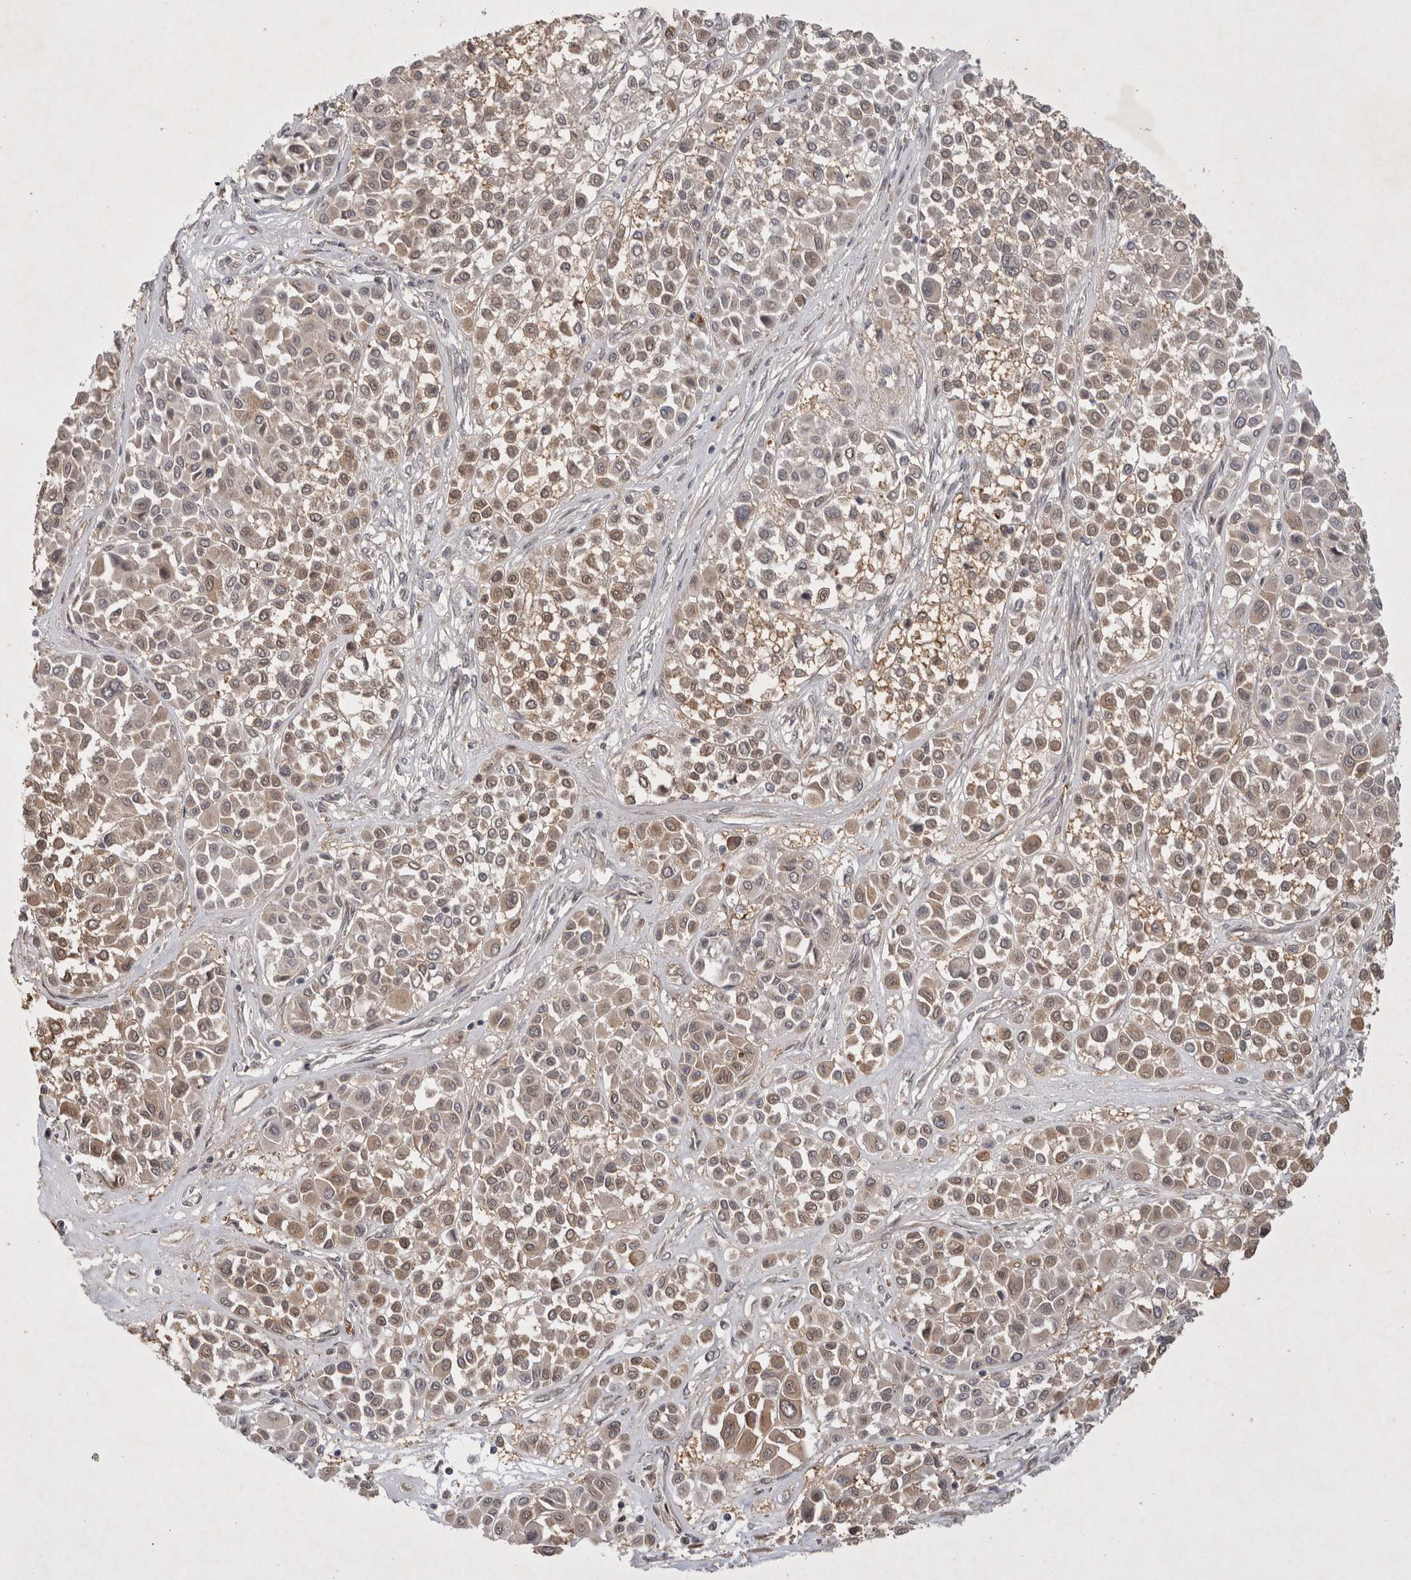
{"staining": {"intensity": "weak", "quantity": "25%-75%", "location": "cytoplasmic/membranous,nuclear"}, "tissue": "melanoma", "cell_type": "Tumor cells", "image_type": "cancer", "snomed": [{"axis": "morphology", "description": "Malignant melanoma, Metastatic site"}, {"axis": "topography", "description": "Soft tissue"}], "caption": "Human malignant melanoma (metastatic site) stained with a protein marker shows weak staining in tumor cells.", "gene": "ZNF318", "patient": {"sex": "male", "age": 41}}